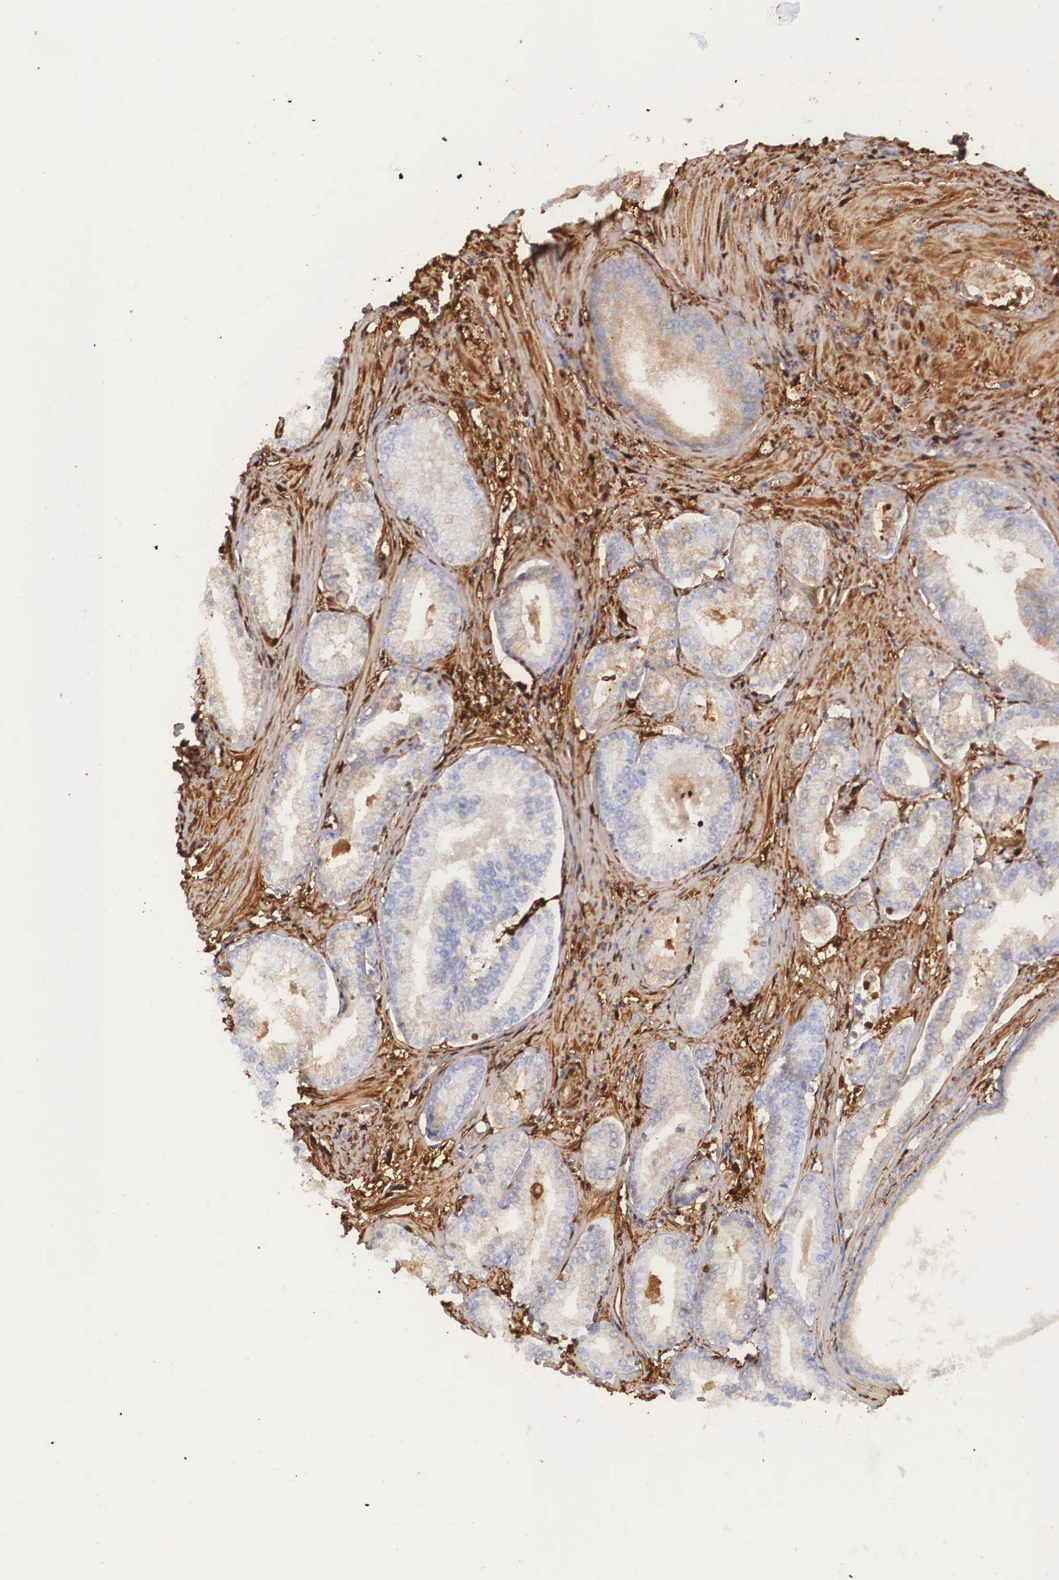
{"staining": {"intensity": "negative", "quantity": "none", "location": "none"}, "tissue": "prostate cancer", "cell_type": "Tumor cells", "image_type": "cancer", "snomed": [{"axis": "morphology", "description": "Adenocarcinoma, Medium grade"}, {"axis": "topography", "description": "Prostate"}], "caption": "Protein analysis of prostate medium-grade adenocarcinoma displays no significant staining in tumor cells. (Stains: DAB (3,3'-diaminobenzidine) IHC with hematoxylin counter stain, Microscopy: brightfield microscopy at high magnification).", "gene": "LGALS1", "patient": {"sex": "male", "age": 72}}